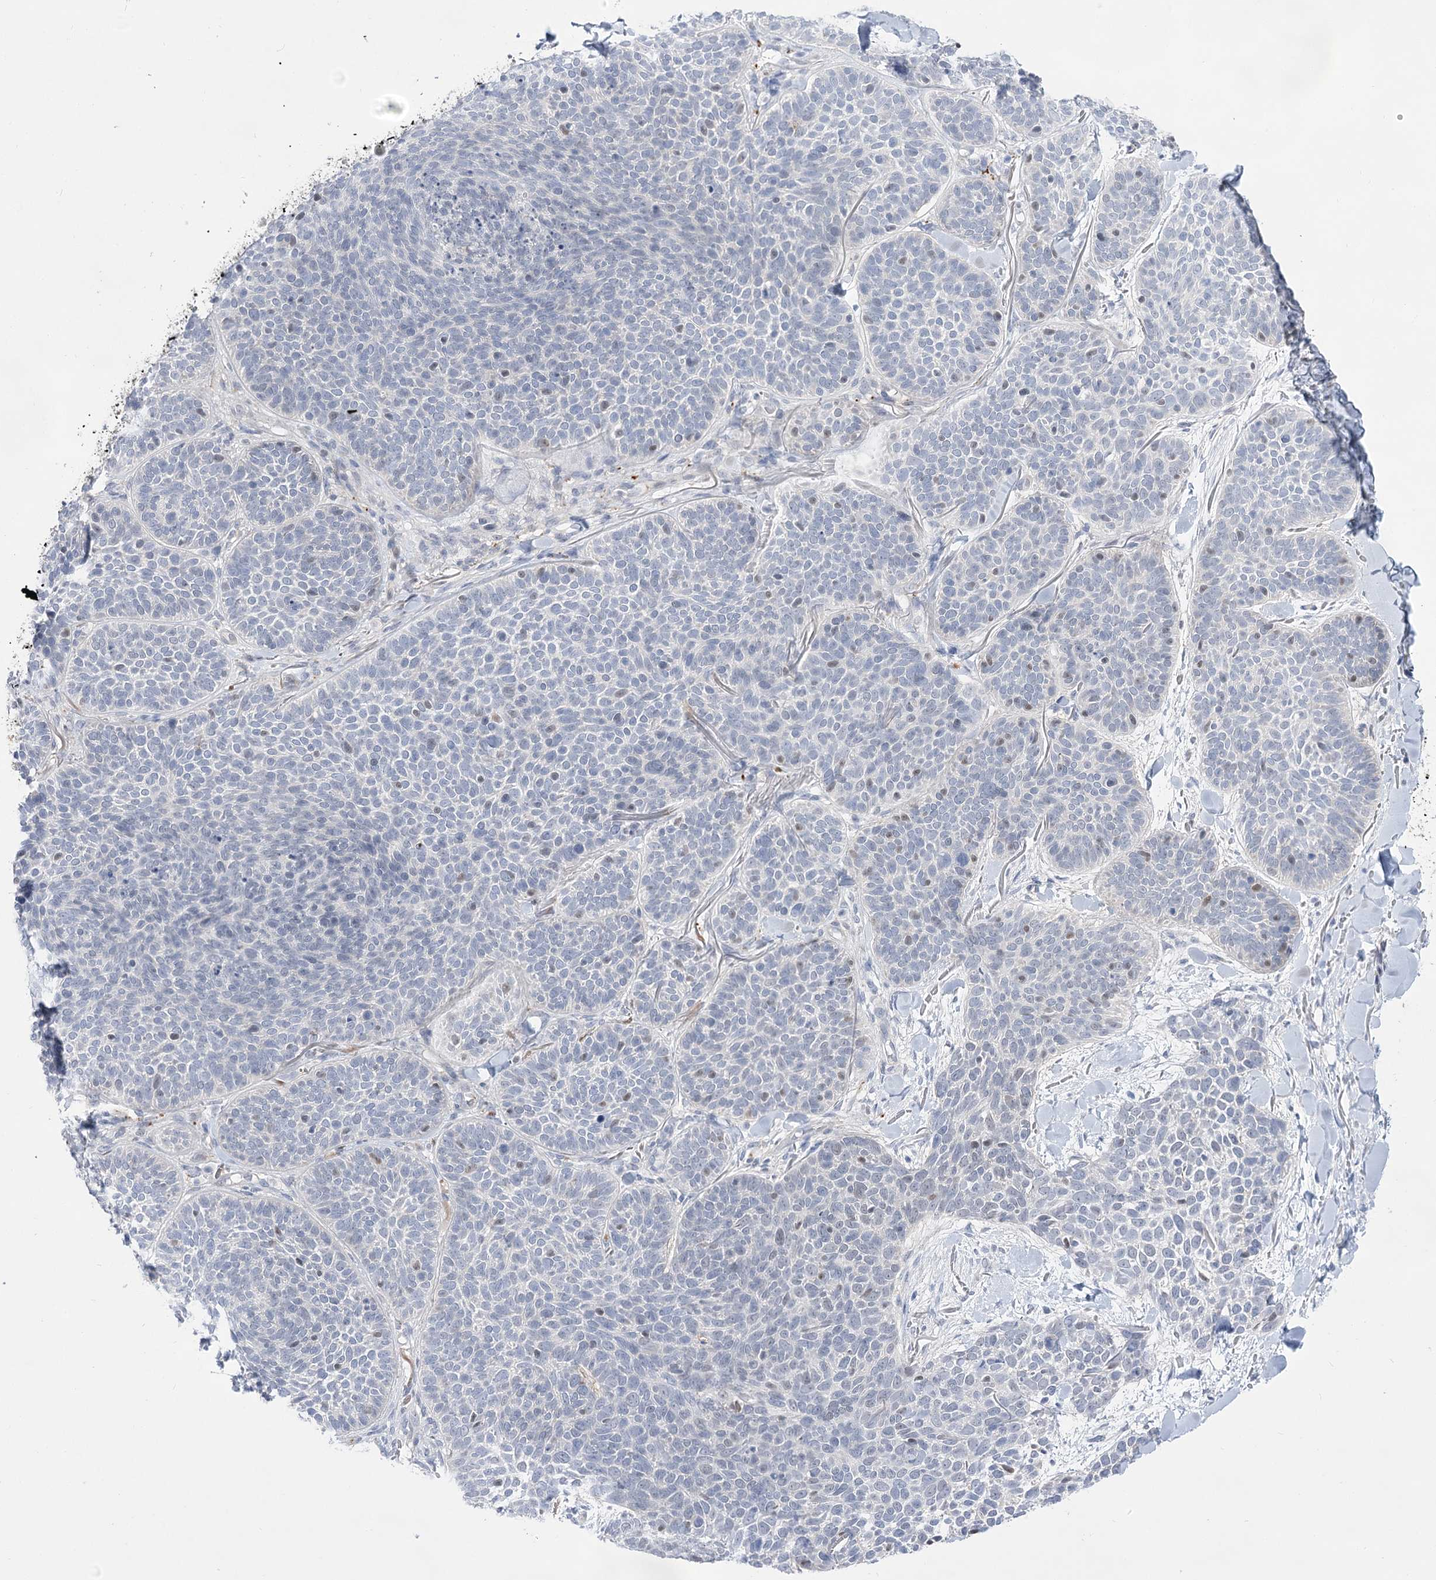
{"staining": {"intensity": "negative", "quantity": "none", "location": "none"}, "tissue": "skin cancer", "cell_type": "Tumor cells", "image_type": "cancer", "snomed": [{"axis": "morphology", "description": "Basal cell carcinoma"}, {"axis": "topography", "description": "Skin"}], "caption": "An IHC micrograph of skin cancer (basal cell carcinoma) is shown. There is no staining in tumor cells of skin cancer (basal cell carcinoma).", "gene": "SIAE", "patient": {"sex": "male", "age": 85}}